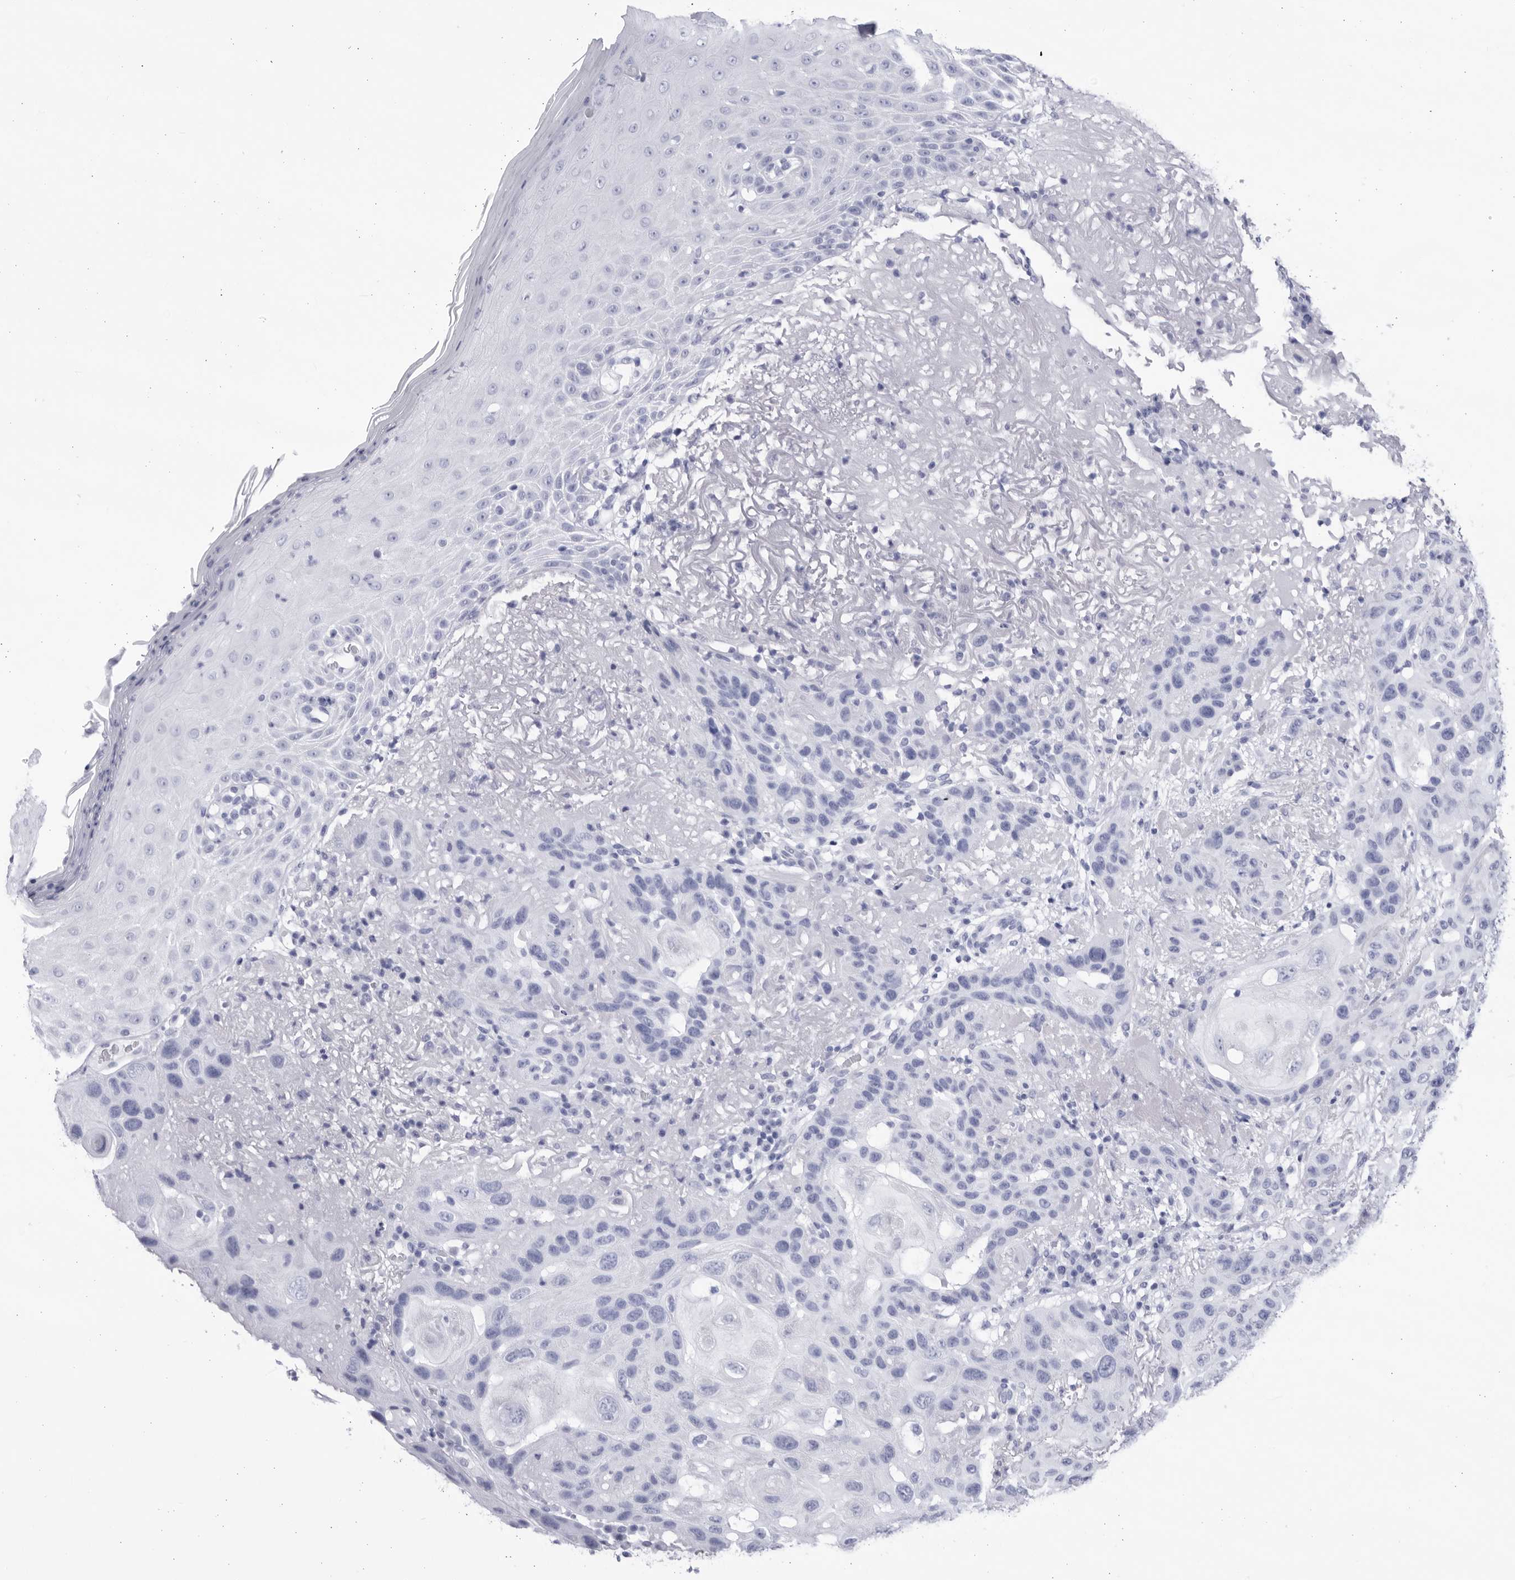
{"staining": {"intensity": "negative", "quantity": "none", "location": "none"}, "tissue": "skin cancer", "cell_type": "Tumor cells", "image_type": "cancer", "snomed": [{"axis": "morphology", "description": "Normal tissue, NOS"}, {"axis": "morphology", "description": "Squamous cell carcinoma, NOS"}, {"axis": "topography", "description": "Skin"}], "caption": "This histopathology image is of skin squamous cell carcinoma stained with IHC to label a protein in brown with the nuclei are counter-stained blue. There is no positivity in tumor cells.", "gene": "CCDC181", "patient": {"sex": "female", "age": 96}}